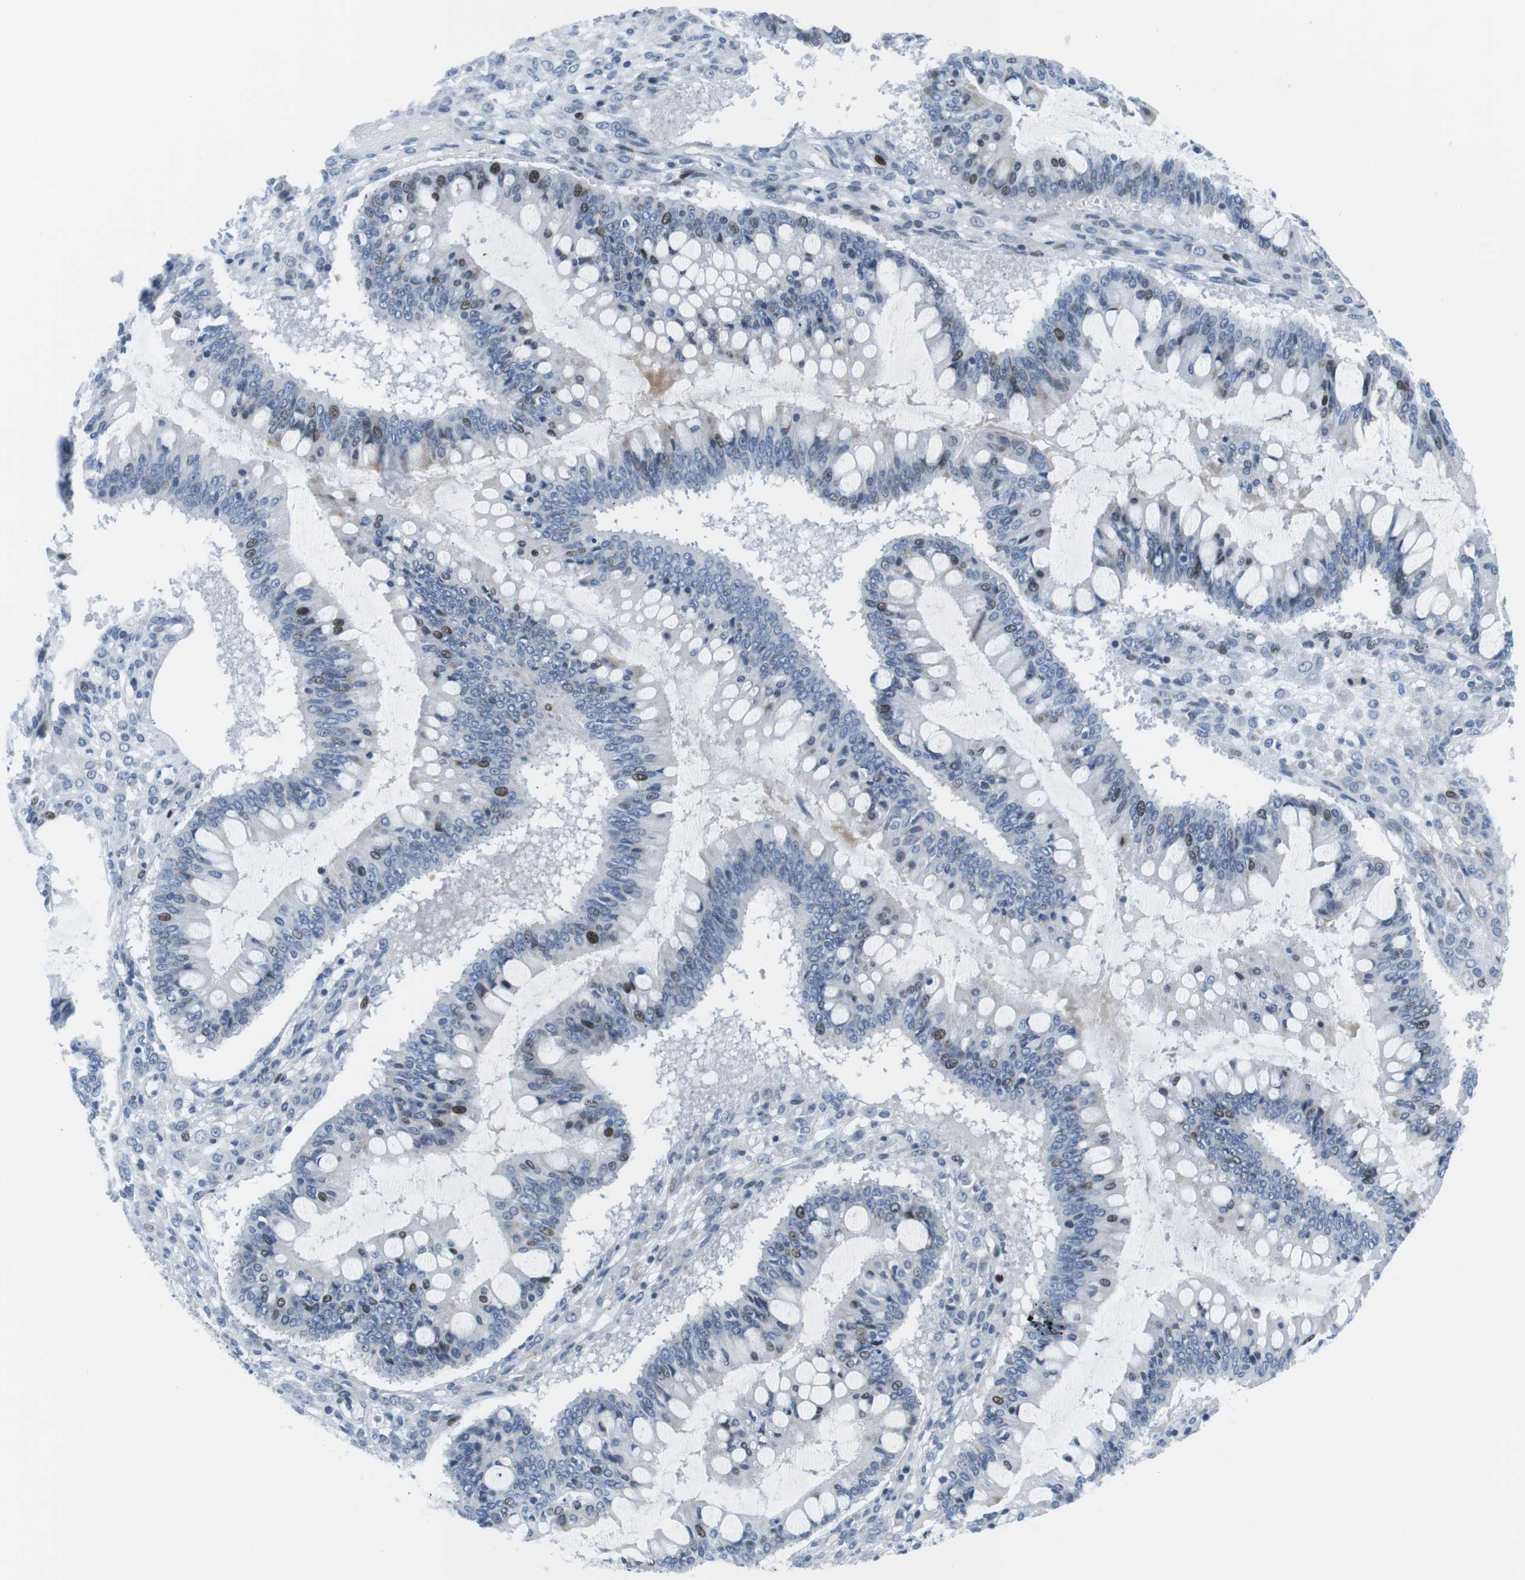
{"staining": {"intensity": "strong", "quantity": "<25%", "location": "nuclear"}, "tissue": "ovarian cancer", "cell_type": "Tumor cells", "image_type": "cancer", "snomed": [{"axis": "morphology", "description": "Cystadenocarcinoma, mucinous, NOS"}, {"axis": "topography", "description": "Ovary"}], "caption": "IHC staining of ovarian cancer (mucinous cystadenocarcinoma), which reveals medium levels of strong nuclear positivity in approximately <25% of tumor cells indicating strong nuclear protein staining. The staining was performed using DAB (3,3'-diaminobenzidine) (brown) for protein detection and nuclei were counterstained in hematoxylin (blue).", "gene": "CHAF1A", "patient": {"sex": "female", "age": 73}}